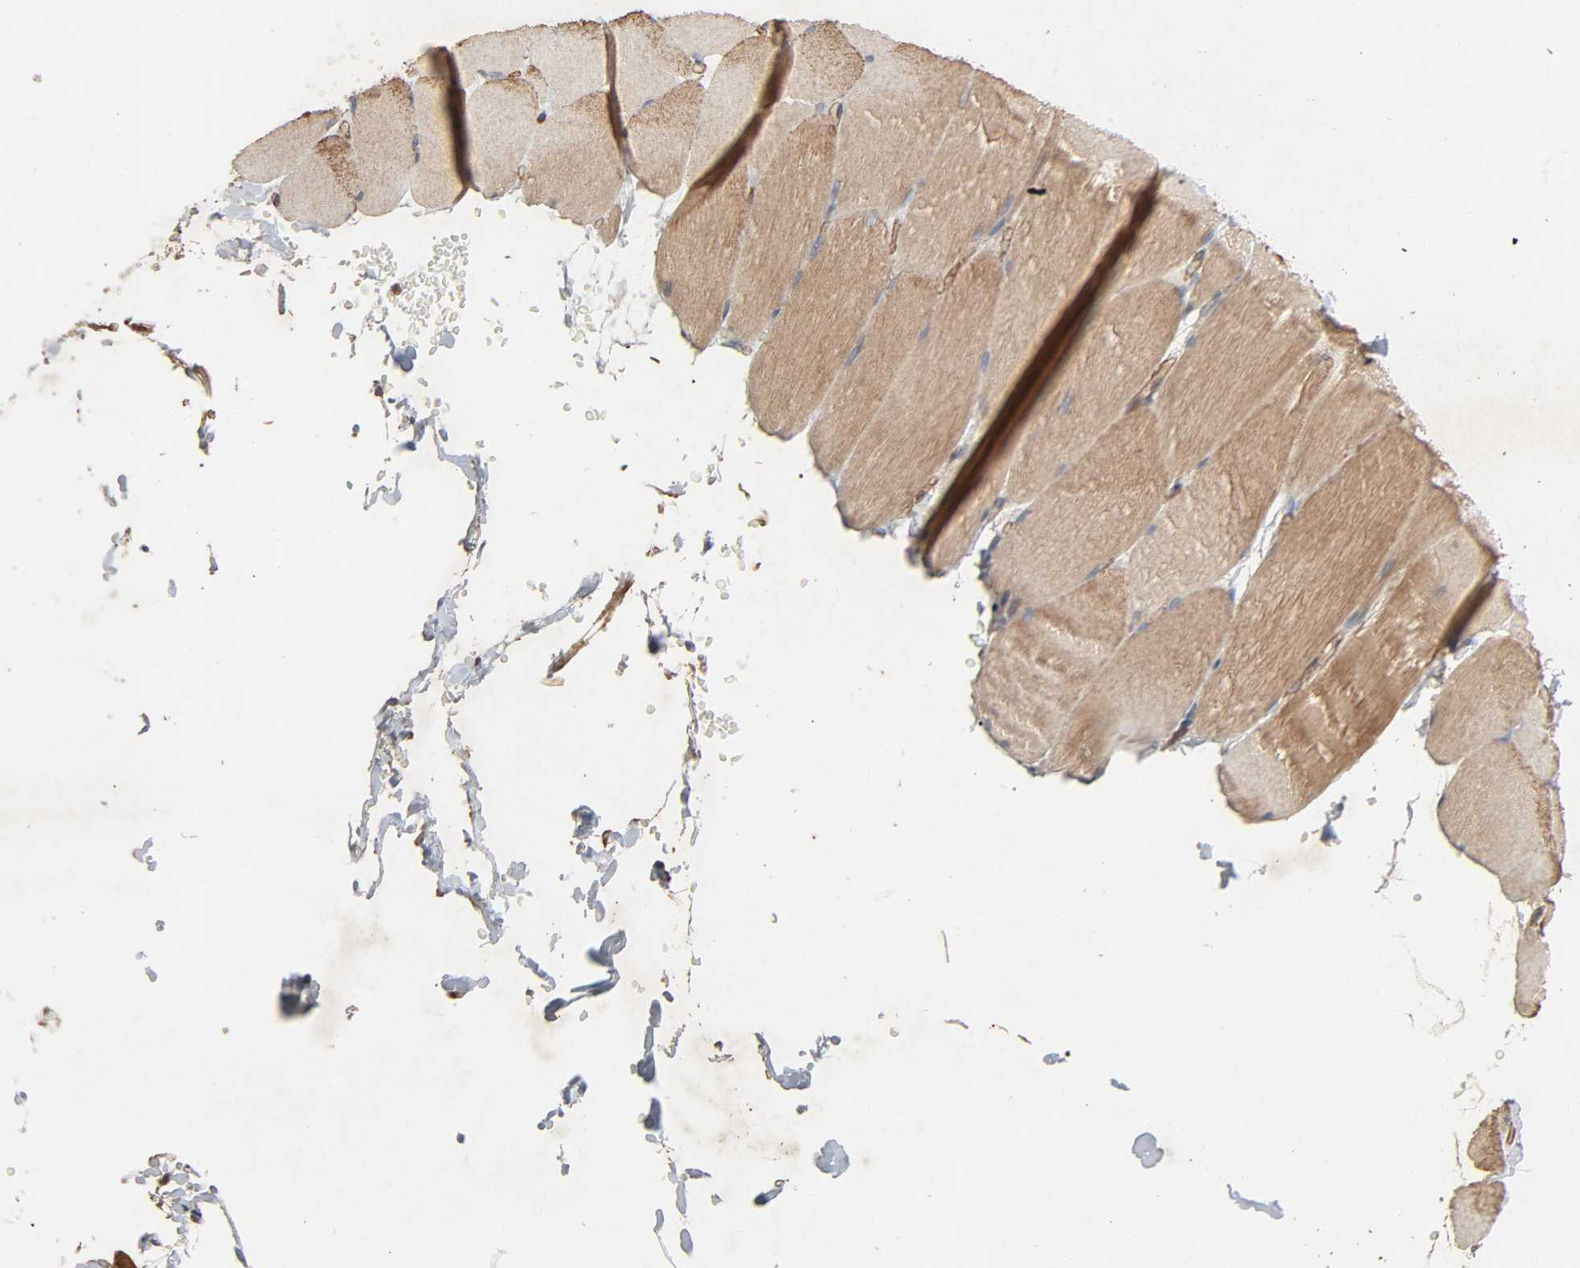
{"staining": {"intensity": "moderate", "quantity": ">75%", "location": "cytoplasmic/membranous"}, "tissue": "skeletal muscle", "cell_type": "Myocytes", "image_type": "normal", "snomed": [{"axis": "morphology", "description": "Normal tissue, NOS"}, {"axis": "topography", "description": "Skeletal muscle"}, {"axis": "topography", "description": "Parathyroid gland"}], "caption": "Immunohistochemical staining of unremarkable skeletal muscle exhibits medium levels of moderate cytoplasmic/membranous staining in approximately >75% of myocytes.", "gene": "ADCY4", "patient": {"sex": "female", "age": 37}}